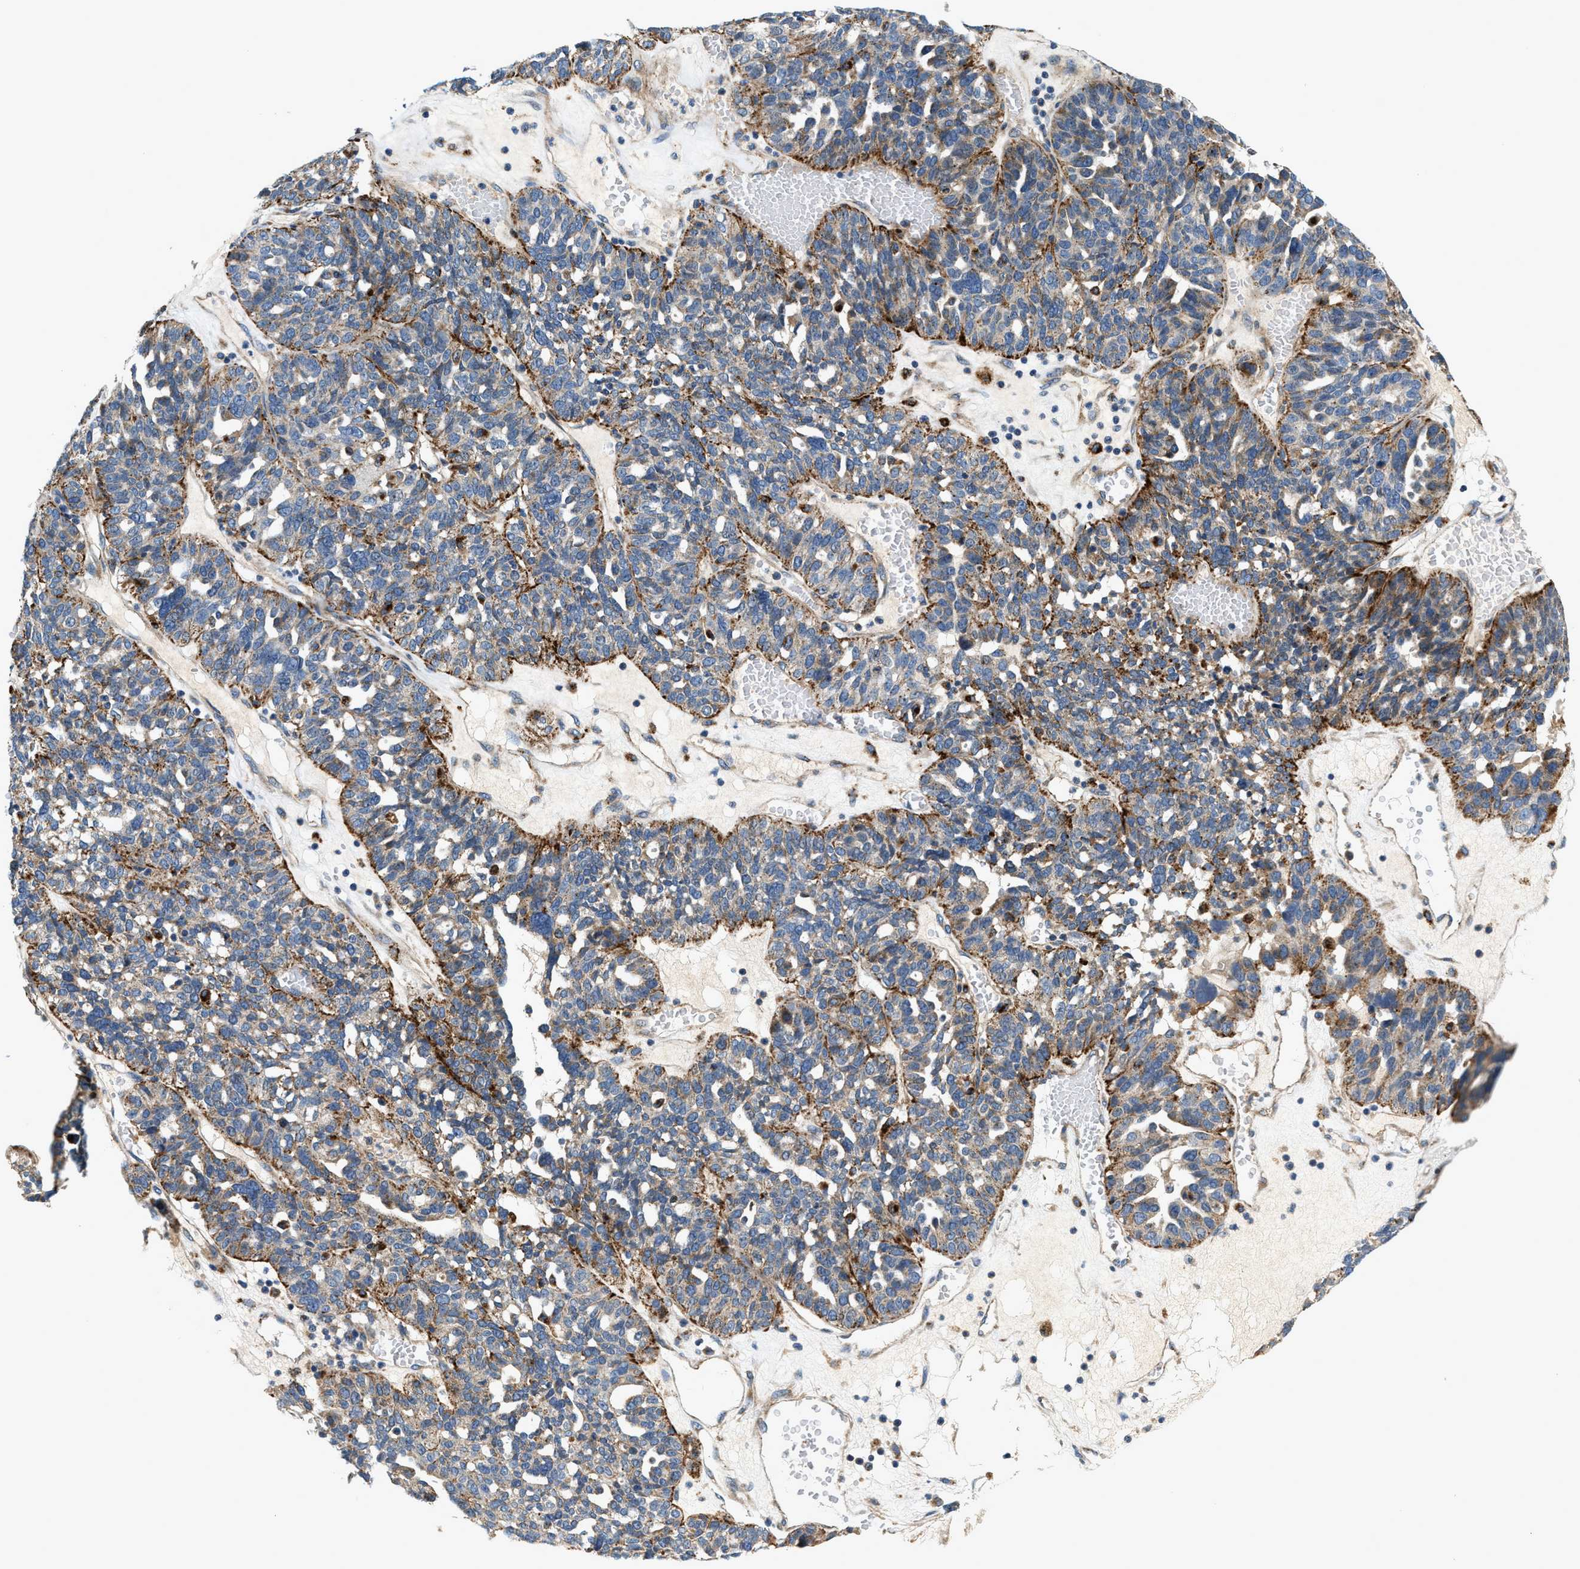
{"staining": {"intensity": "weak", "quantity": "25%-75%", "location": "cytoplasmic/membranous"}, "tissue": "ovarian cancer", "cell_type": "Tumor cells", "image_type": "cancer", "snomed": [{"axis": "morphology", "description": "Cystadenocarcinoma, serous, NOS"}, {"axis": "topography", "description": "Ovary"}], "caption": "Protein staining exhibits weak cytoplasmic/membranous expression in approximately 25%-75% of tumor cells in ovarian cancer (serous cystadenocarcinoma).", "gene": "DUSP10", "patient": {"sex": "female", "age": 59}}